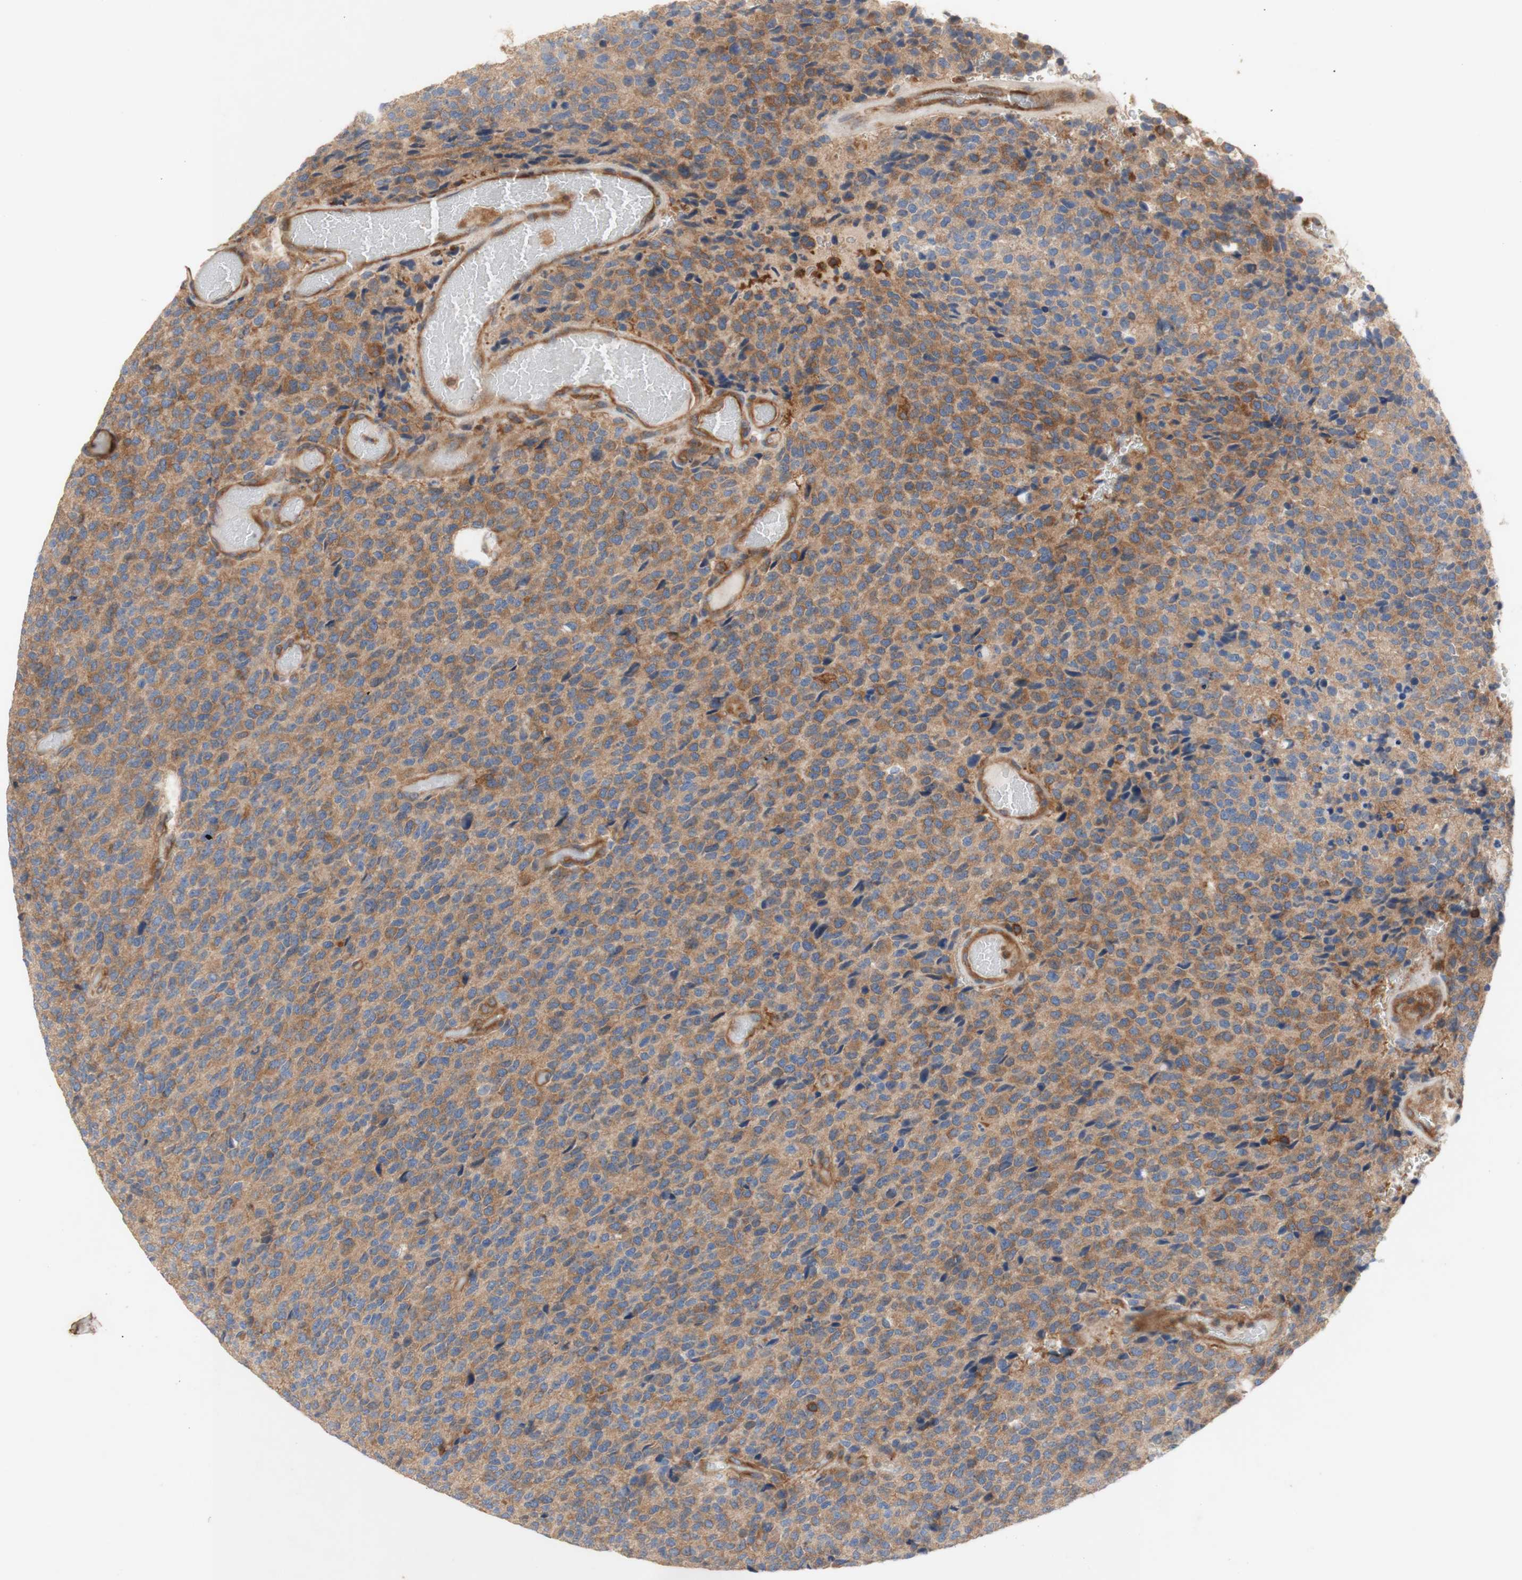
{"staining": {"intensity": "moderate", "quantity": ">75%", "location": "cytoplasmic/membranous"}, "tissue": "glioma", "cell_type": "Tumor cells", "image_type": "cancer", "snomed": [{"axis": "morphology", "description": "Glioma, malignant, High grade"}, {"axis": "topography", "description": "pancreas cauda"}], "caption": "Glioma stained with a brown dye reveals moderate cytoplasmic/membranous positive expression in about >75% of tumor cells.", "gene": "IKBKG", "patient": {"sex": "male", "age": 60}}